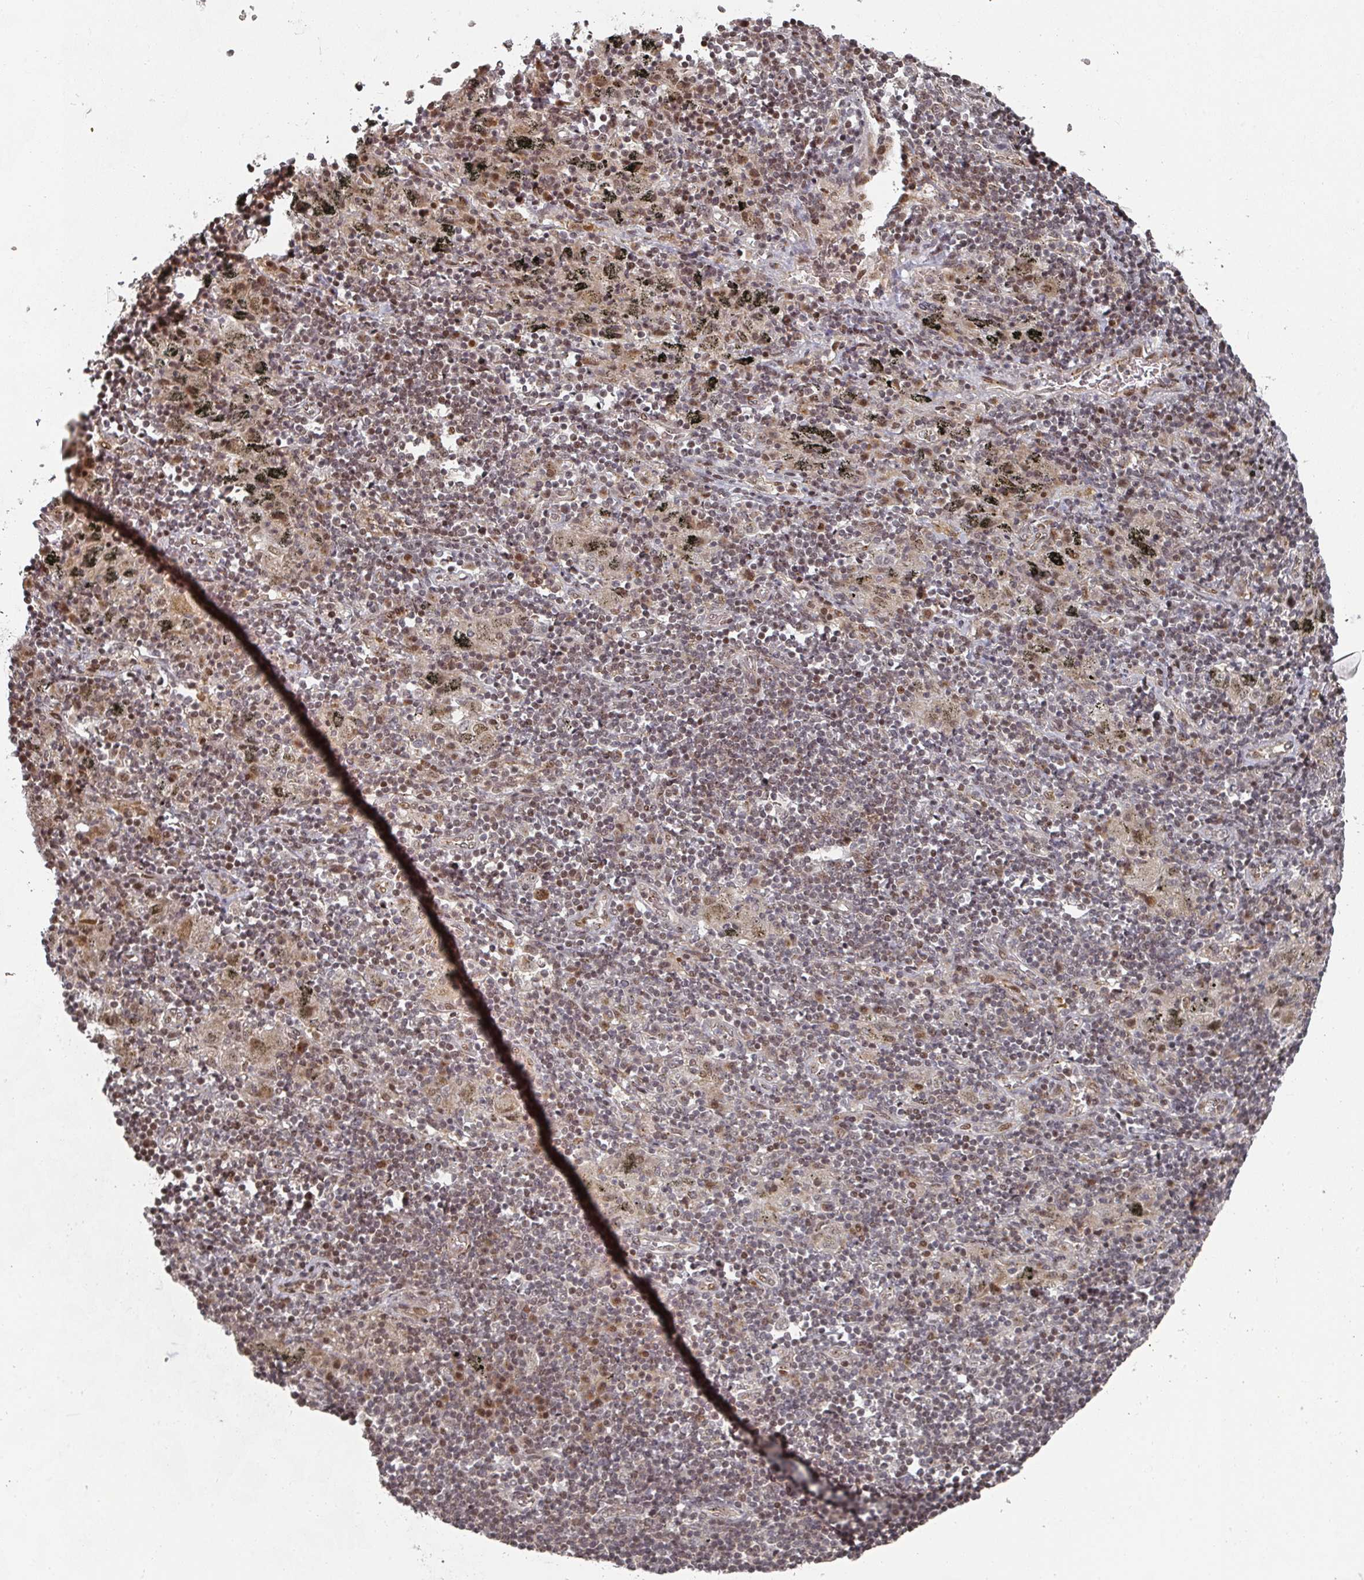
{"staining": {"intensity": "weak", "quantity": ">75%", "location": "cytoplasmic/membranous"}, "tissue": "adipose tissue", "cell_type": "Adipocytes", "image_type": "normal", "snomed": [{"axis": "morphology", "description": "Normal tissue, NOS"}, {"axis": "topography", "description": "Lymph node"}, {"axis": "topography", "description": "Cartilage tissue"}, {"axis": "topography", "description": "Bronchus"}], "caption": "Adipocytes display low levels of weak cytoplasmic/membranous positivity in about >75% of cells in benign human adipose tissue. Nuclei are stained in blue.", "gene": "KIF1C", "patient": {"sex": "male", "age": 63}}